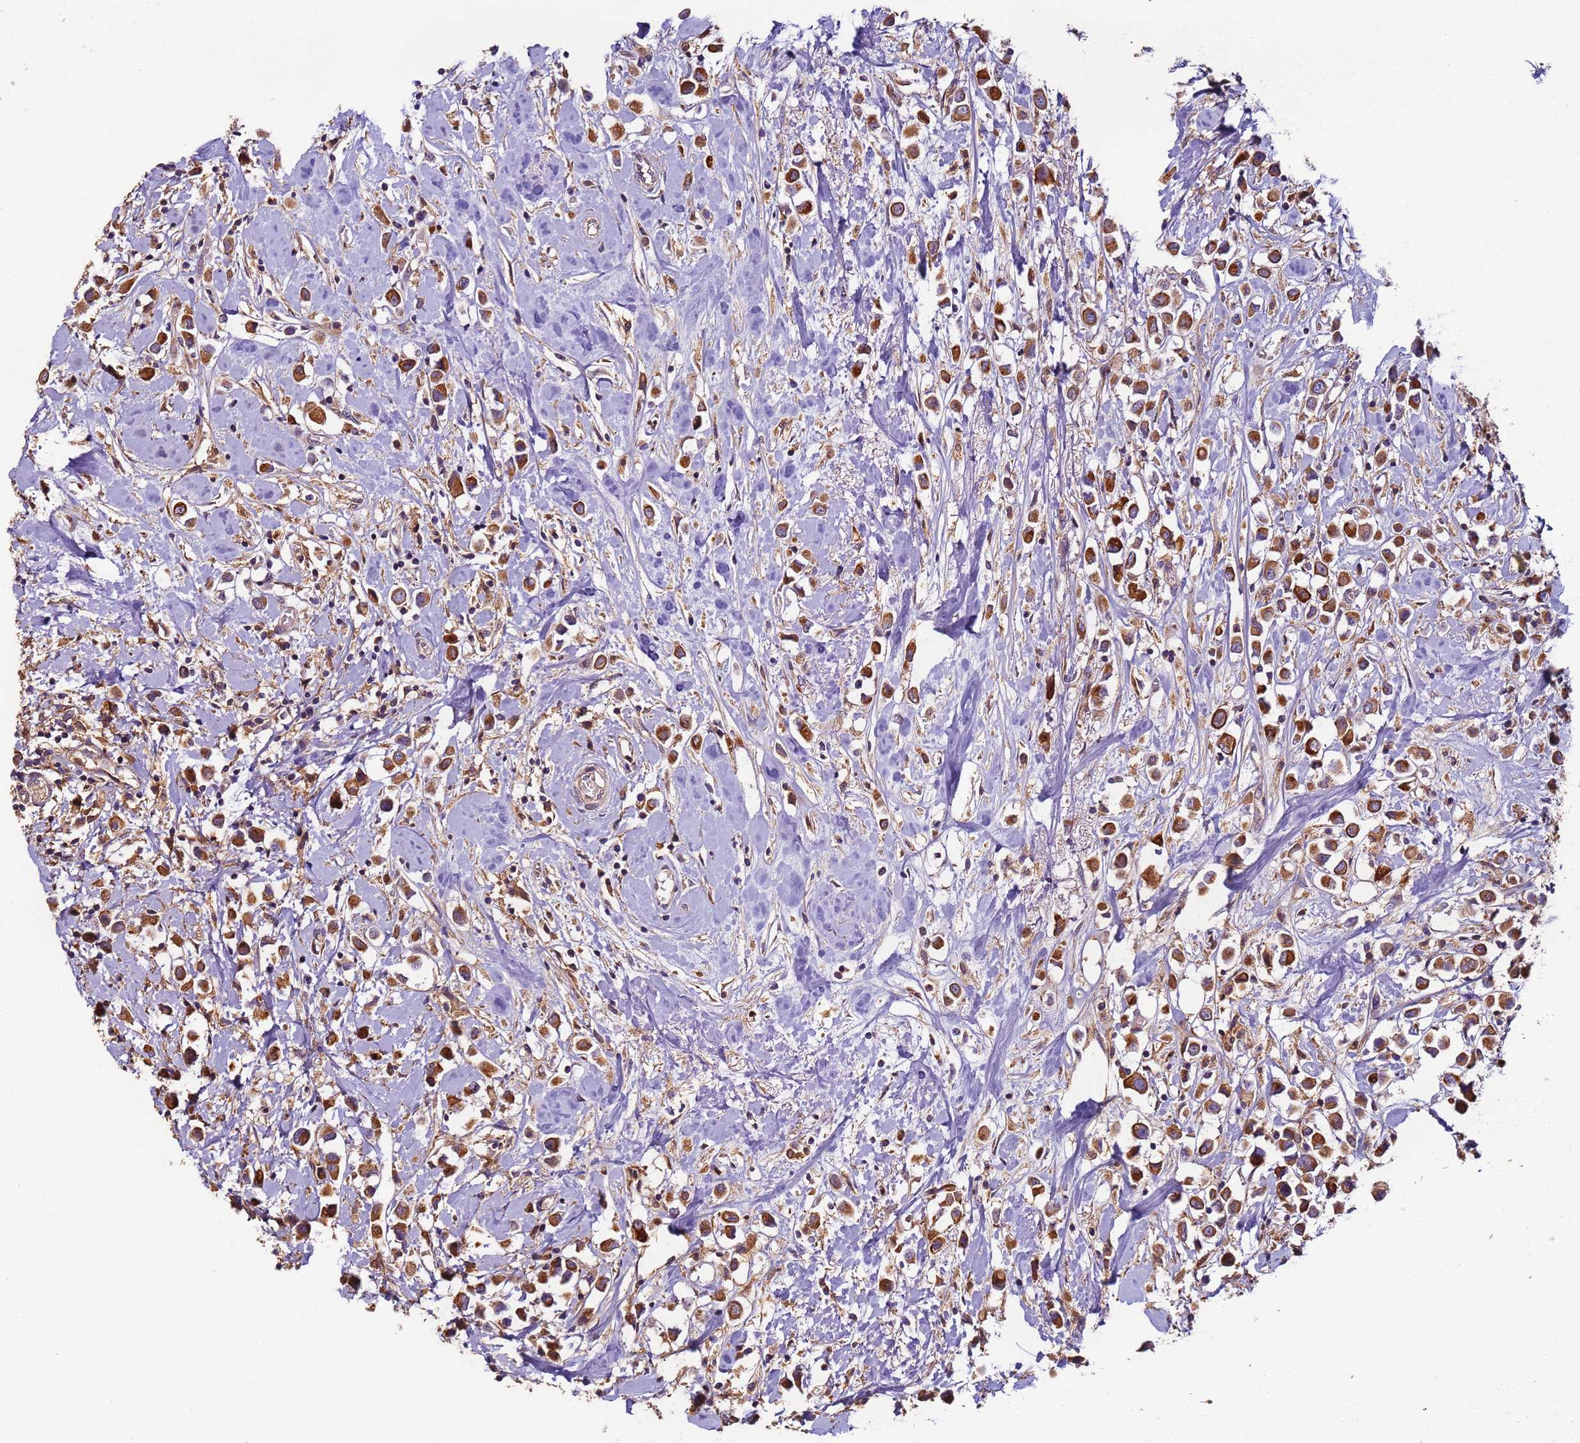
{"staining": {"intensity": "strong", "quantity": ">75%", "location": "cytoplasmic/membranous"}, "tissue": "breast cancer", "cell_type": "Tumor cells", "image_type": "cancer", "snomed": [{"axis": "morphology", "description": "Duct carcinoma"}, {"axis": "topography", "description": "Breast"}], "caption": "Immunohistochemical staining of human breast cancer (invasive ductal carcinoma) shows high levels of strong cytoplasmic/membranous protein expression in about >75% of tumor cells.", "gene": "TIGAR", "patient": {"sex": "female", "age": 61}}